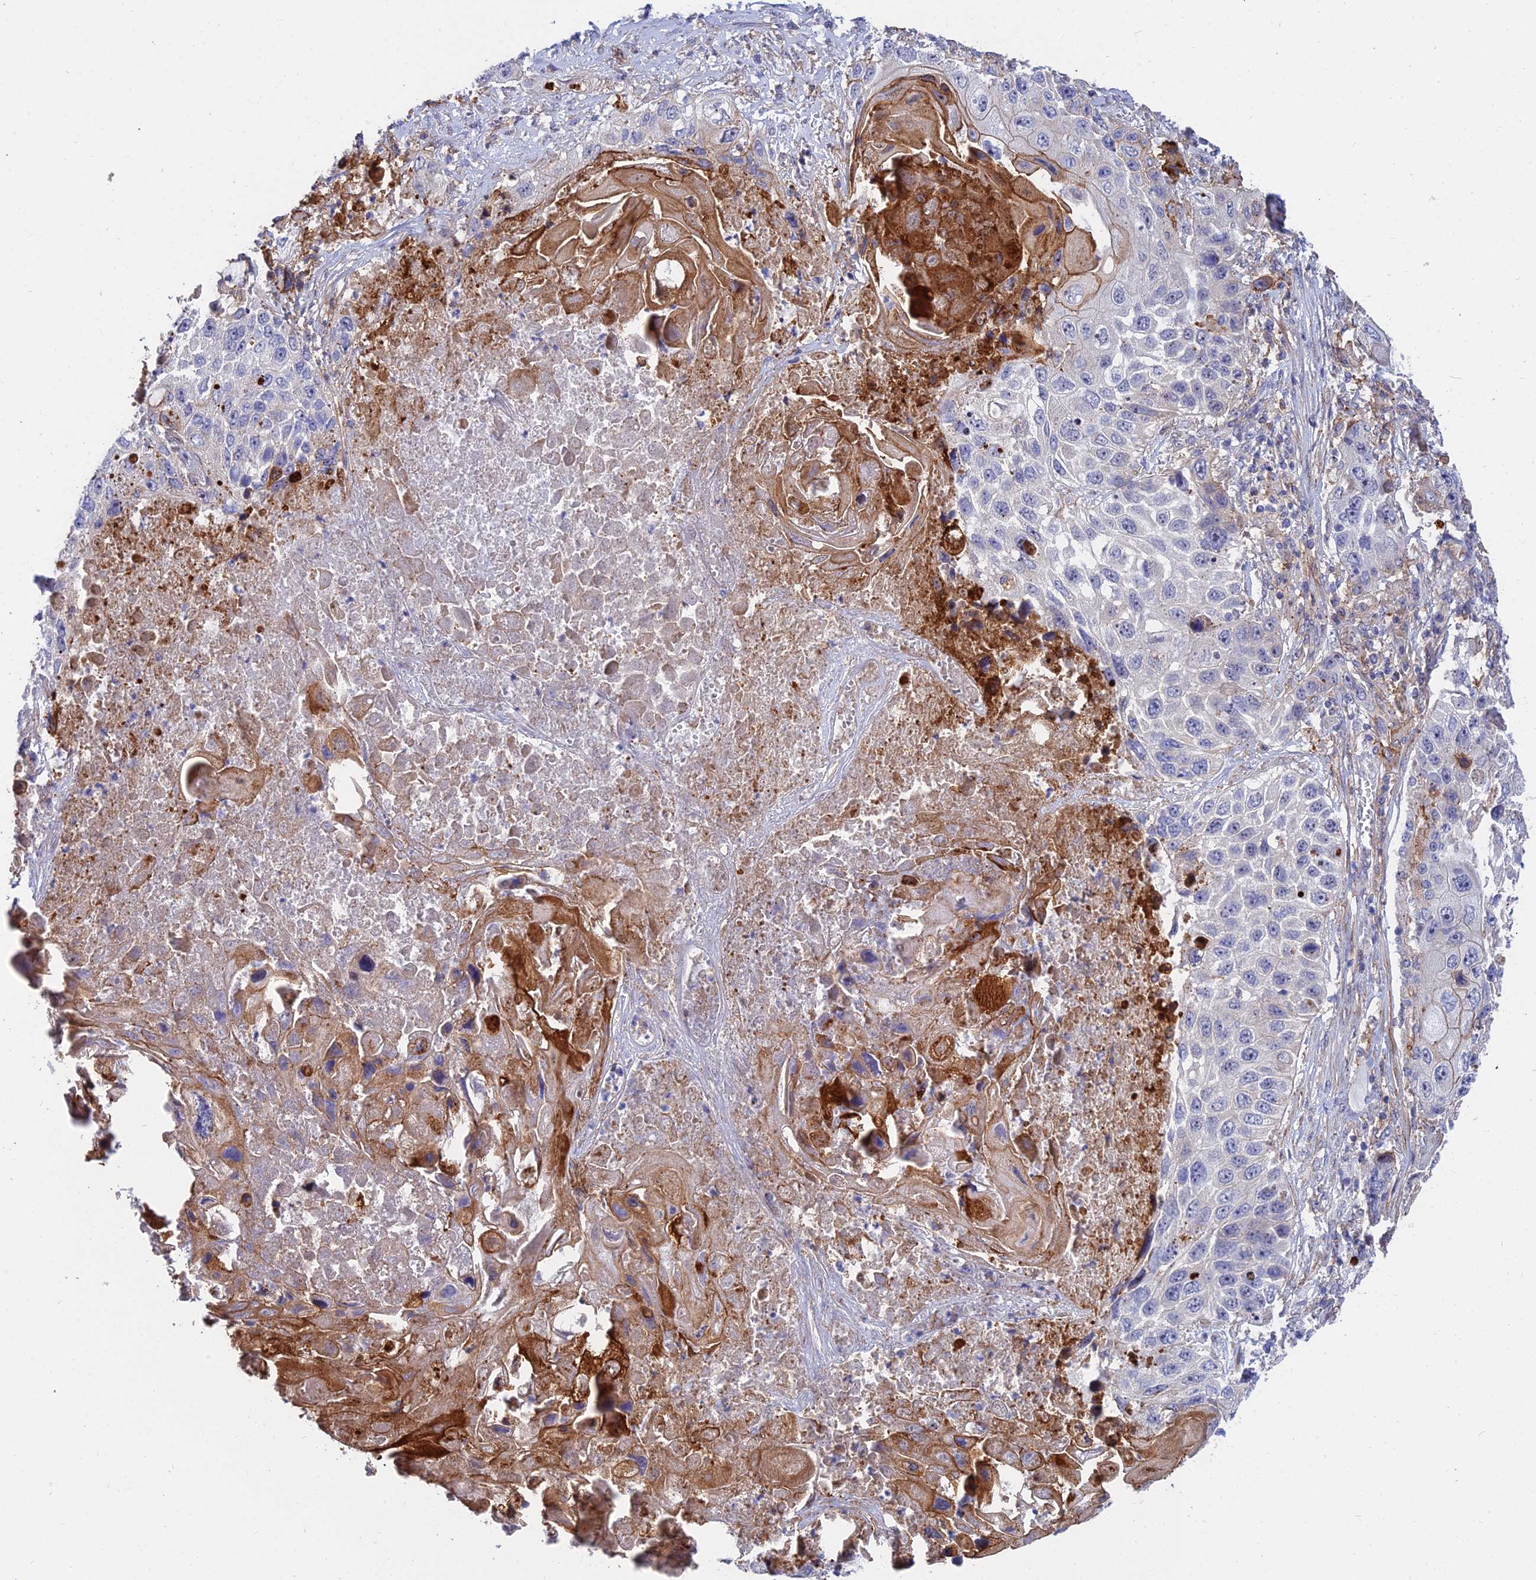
{"staining": {"intensity": "negative", "quantity": "none", "location": "none"}, "tissue": "lung cancer", "cell_type": "Tumor cells", "image_type": "cancer", "snomed": [{"axis": "morphology", "description": "Squamous cell carcinoma, NOS"}, {"axis": "topography", "description": "Lung"}], "caption": "A high-resolution micrograph shows immunohistochemistry staining of lung cancer (squamous cell carcinoma), which exhibits no significant staining in tumor cells.", "gene": "TRIM43B", "patient": {"sex": "male", "age": 61}}